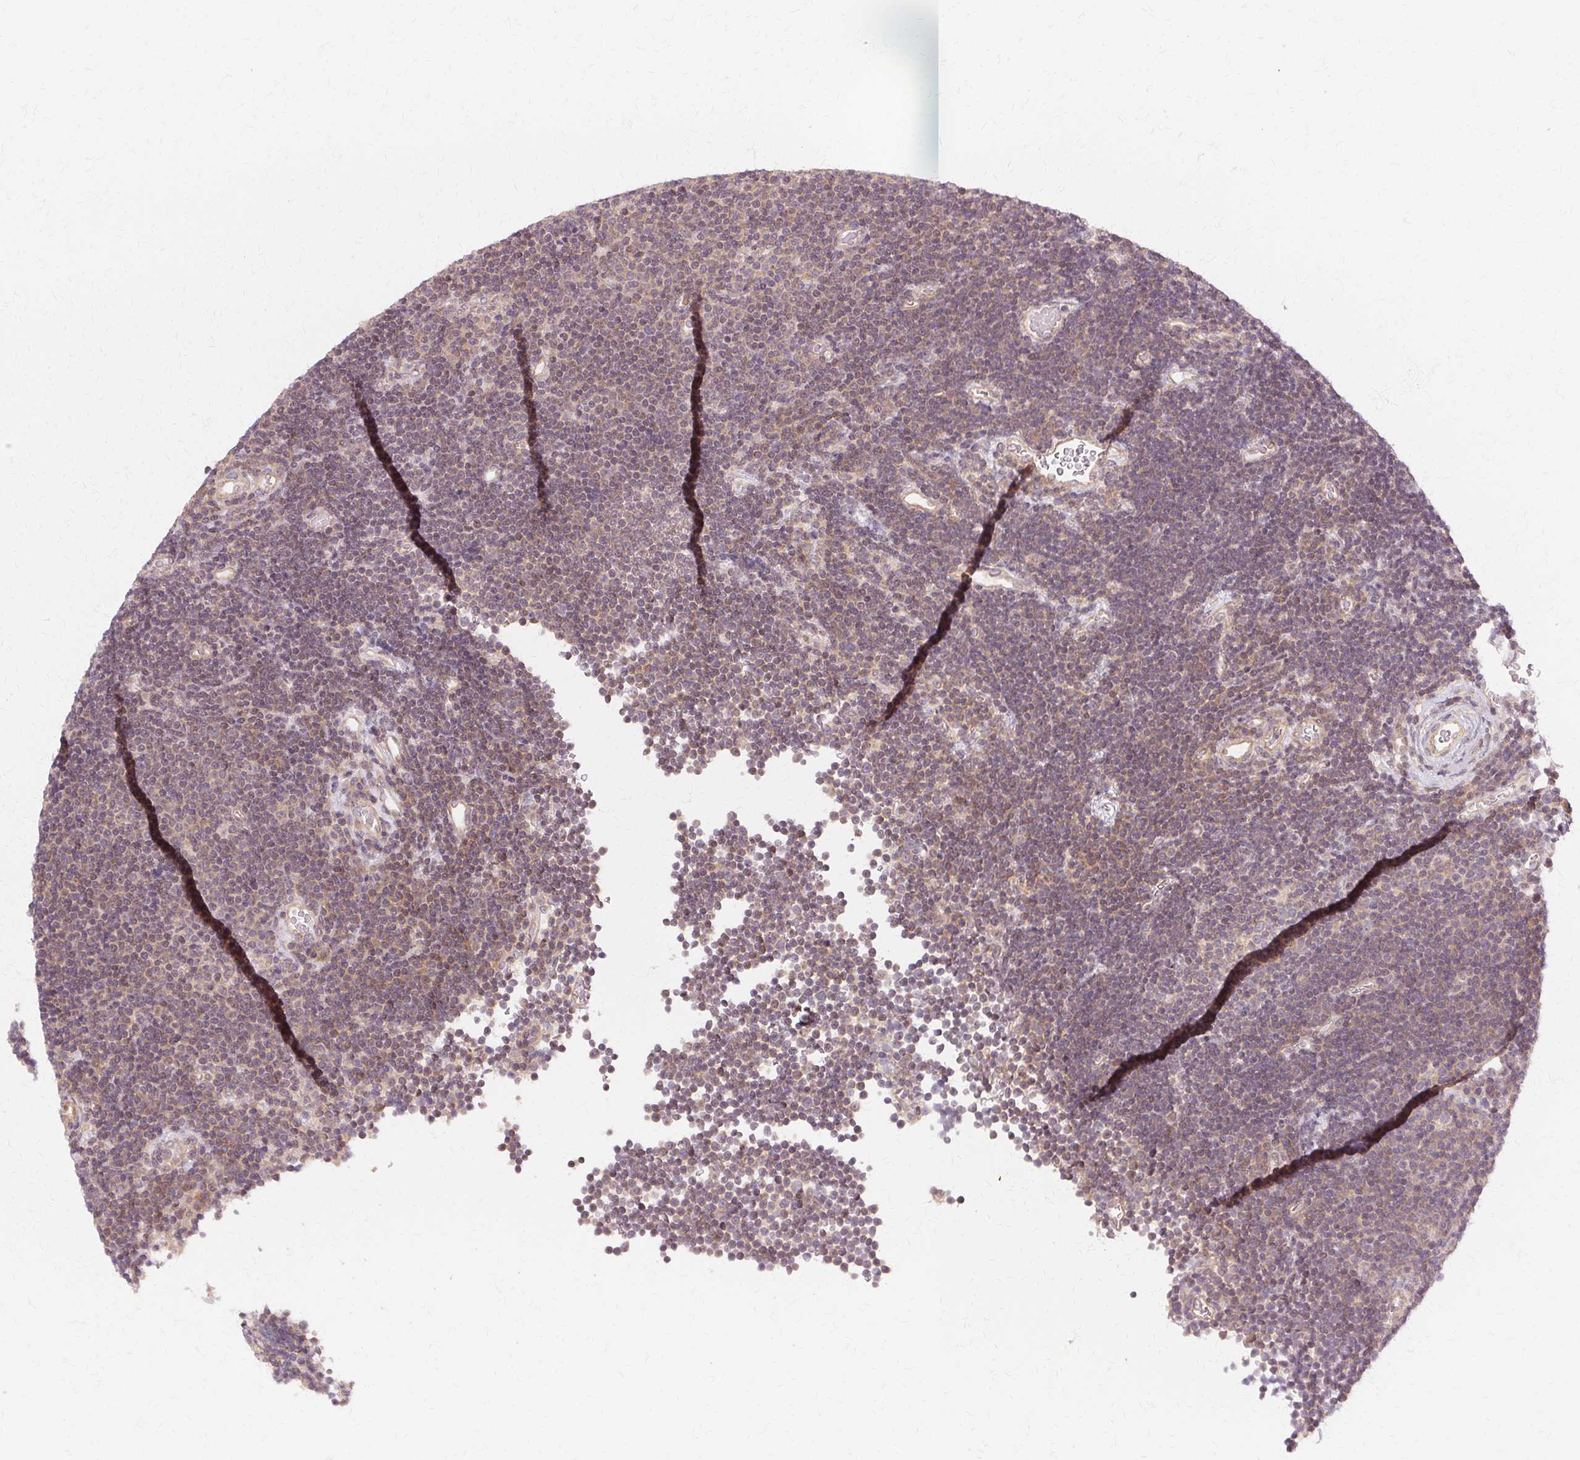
{"staining": {"intensity": "negative", "quantity": "none", "location": "none"}, "tissue": "lymphoma", "cell_type": "Tumor cells", "image_type": "cancer", "snomed": [{"axis": "morphology", "description": "Malignant lymphoma, non-Hodgkin's type, Low grade"}, {"axis": "topography", "description": "Brain"}], "caption": "IHC of lymphoma displays no positivity in tumor cells.", "gene": "USP8", "patient": {"sex": "female", "age": 66}}